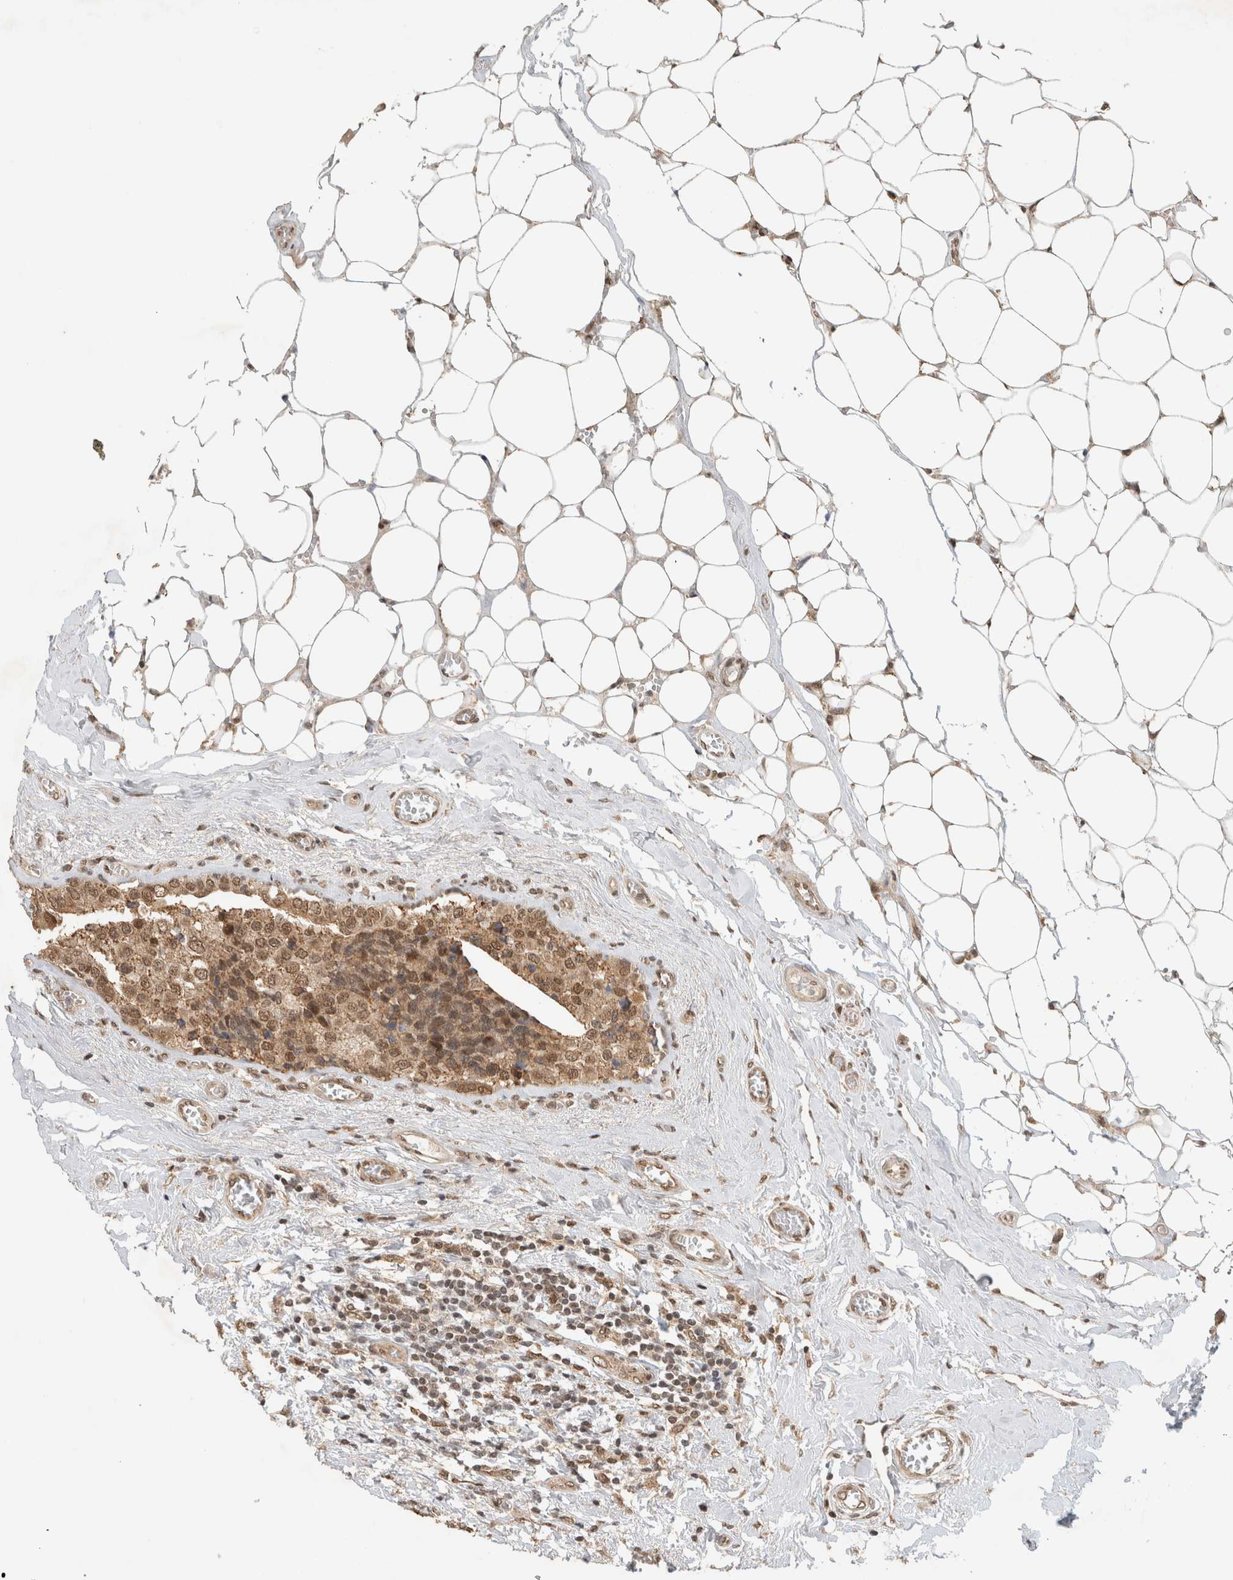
{"staining": {"intensity": "moderate", "quantity": ">75%", "location": "cytoplasmic/membranous,nuclear"}, "tissue": "breast cancer", "cell_type": "Tumor cells", "image_type": "cancer", "snomed": [{"axis": "morphology", "description": "Normal tissue, NOS"}, {"axis": "morphology", "description": "Duct carcinoma"}, {"axis": "topography", "description": "Breast"}], "caption": "The micrograph displays staining of breast infiltrating ductal carcinoma, revealing moderate cytoplasmic/membranous and nuclear protein positivity (brown color) within tumor cells.", "gene": "C1orf21", "patient": {"sex": "female", "age": 43}}